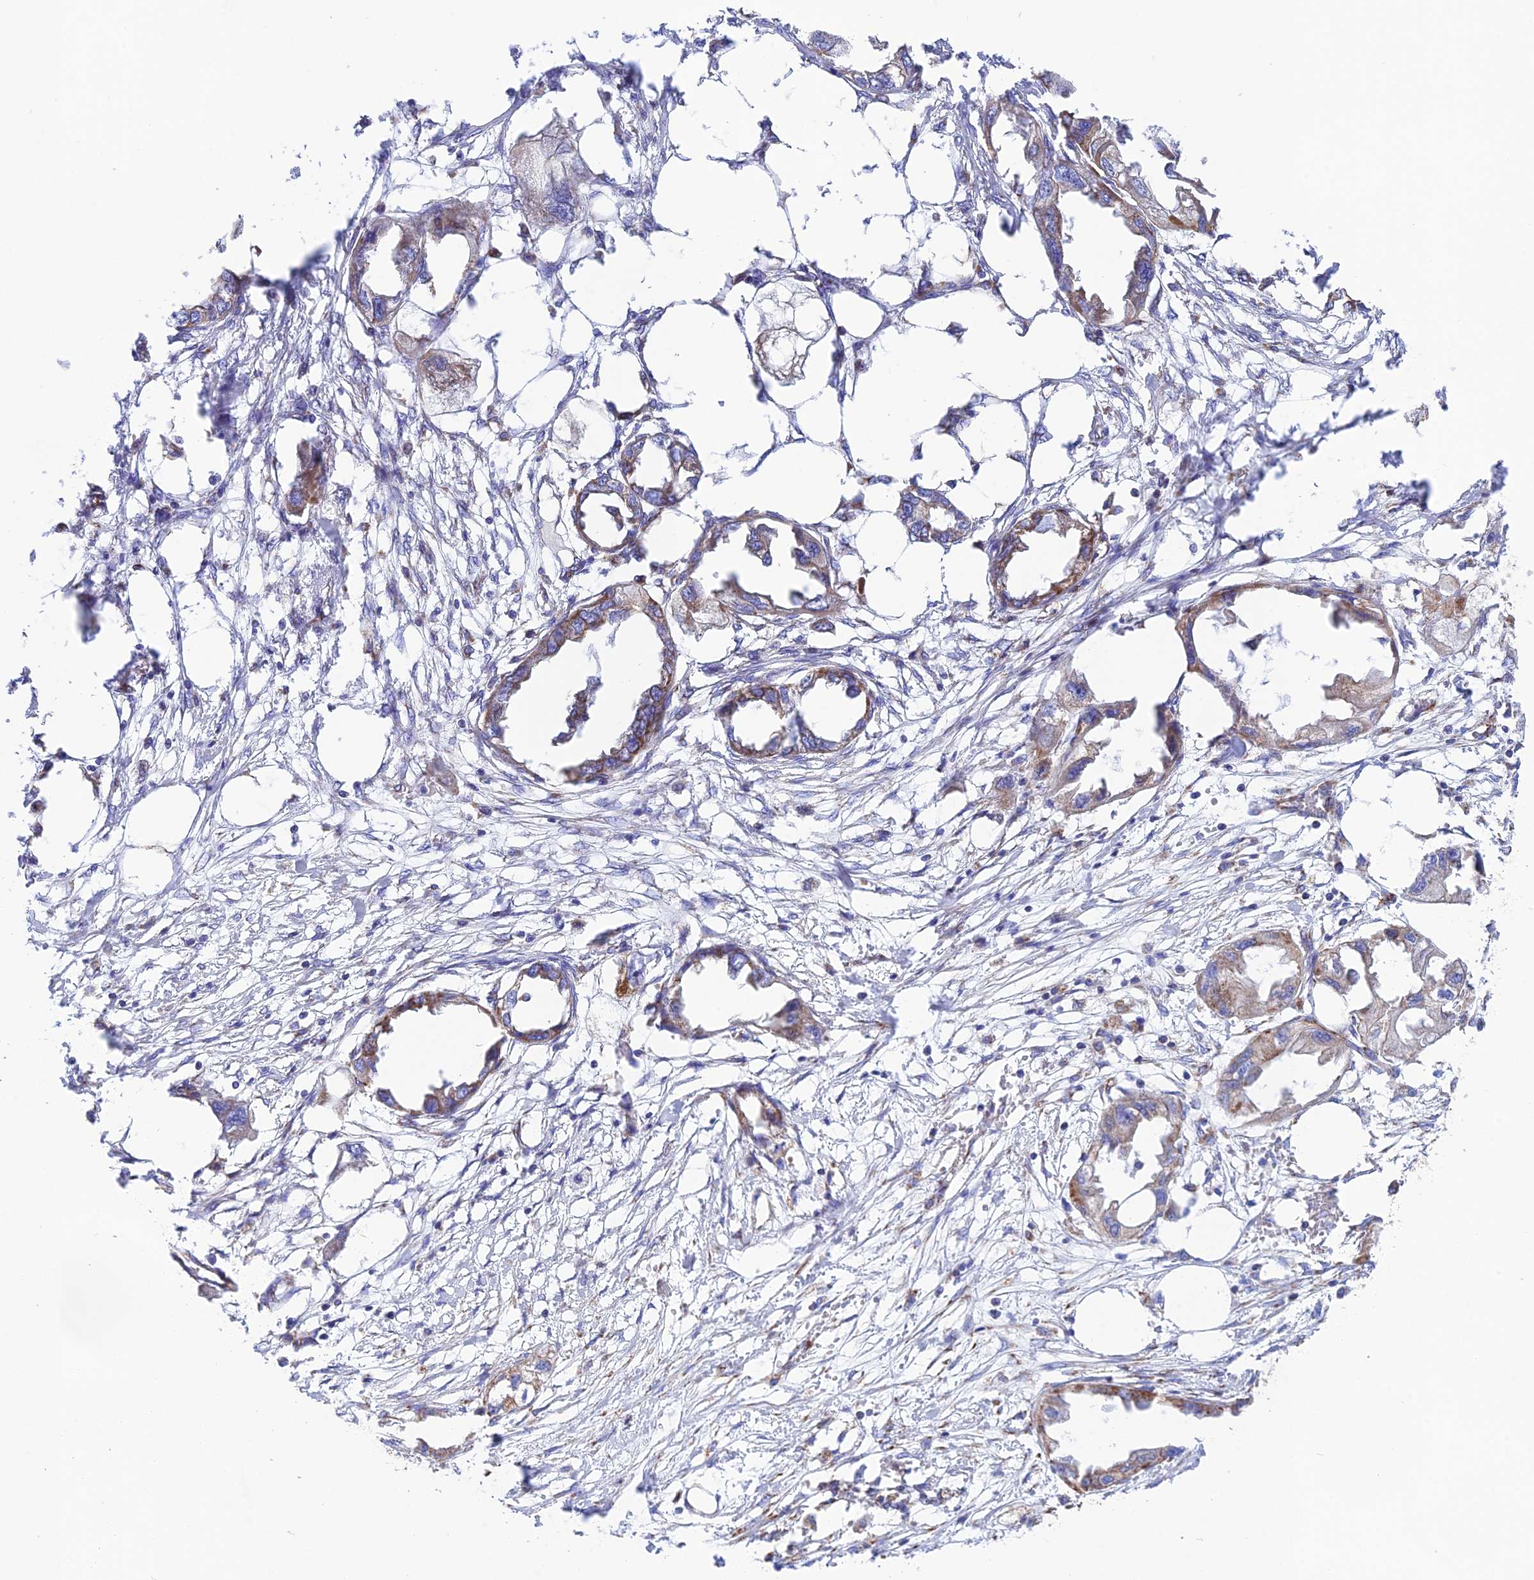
{"staining": {"intensity": "moderate", "quantity": "<25%", "location": "cytoplasmic/membranous"}, "tissue": "endometrial cancer", "cell_type": "Tumor cells", "image_type": "cancer", "snomed": [{"axis": "morphology", "description": "Adenocarcinoma, NOS"}, {"axis": "morphology", "description": "Adenocarcinoma, metastatic, NOS"}, {"axis": "topography", "description": "Adipose tissue"}, {"axis": "topography", "description": "Endometrium"}], "caption": "Immunohistochemistry (IHC) staining of endometrial cancer, which shows low levels of moderate cytoplasmic/membranous expression in about <25% of tumor cells indicating moderate cytoplasmic/membranous protein staining. The staining was performed using DAB (brown) for protein detection and nuclei were counterstained in hematoxylin (blue).", "gene": "CHCHD3", "patient": {"sex": "female", "age": 67}}